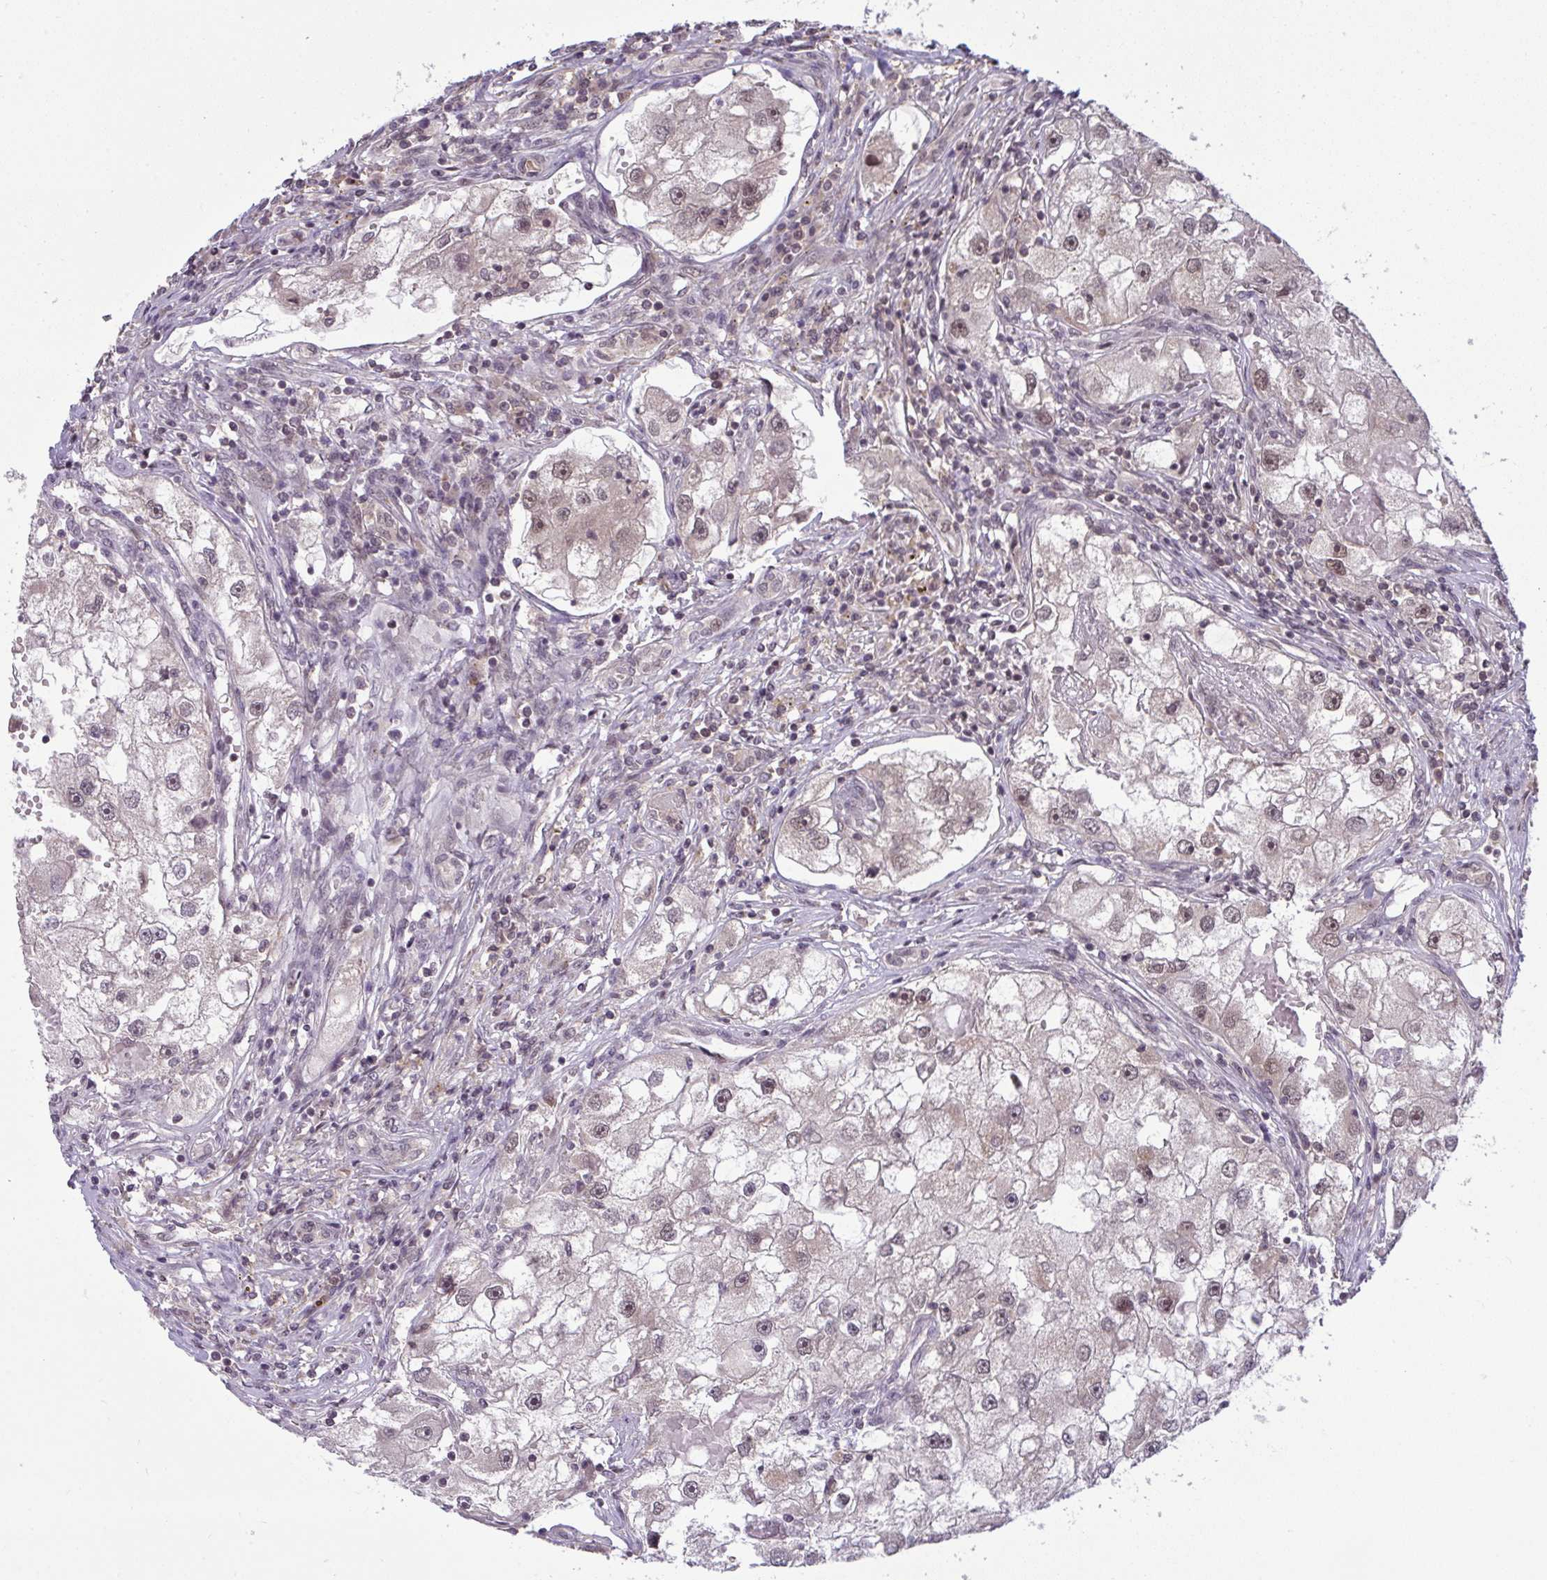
{"staining": {"intensity": "moderate", "quantity": "25%-75%", "location": "nuclear"}, "tissue": "renal cancer", "cell_type": "Tumor cells", "image_type": "cancer", "snomed": [{"axis": "morphology", "description": "Adenocarcinoma, NOS"}, {"axis": "topography", "description": "Kidney"}], "caption": "This image displays immunohistochemistry (IHC) staining of human adenocarcinoma (renal), with medium moderate nuclear expression in about 25%-75% of tumor cells.", "gene": "KLF2", "patient": {"sex": "male", "age": 63}}